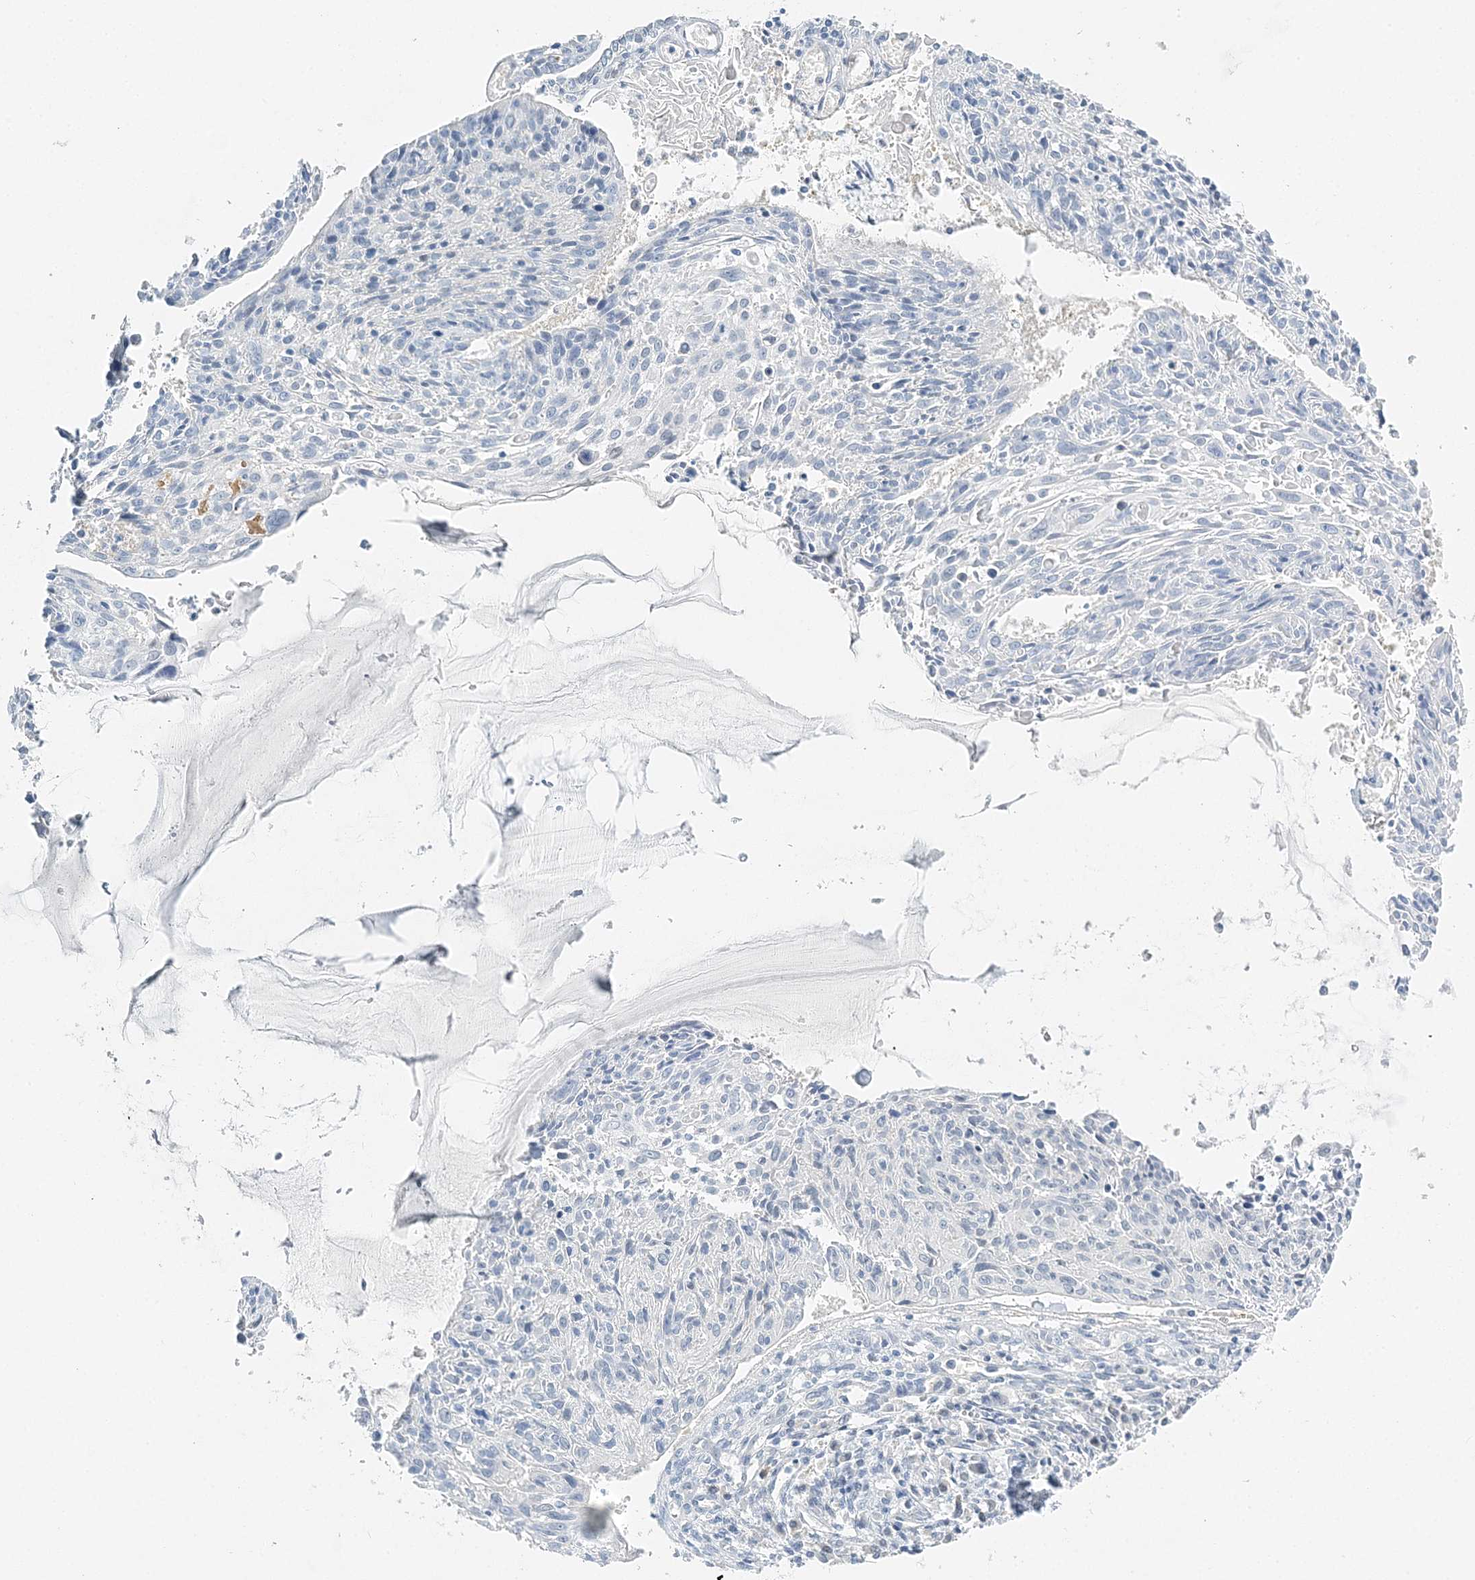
{"staining": {"intensity": "negative", "quantity": "none", "location": "none"}, "tissue": "cervical cancer", "cell_type": "Tumor cells", "image_type": "cancer", "snomed": [{"axis": "morphology", "description": "Squamous cell carcinoma, NOS"}, {"axis": "topography", "description": "Cervix"}], "caption": "Tumor cells show no significant staining in cervical cancer.", "gene": "VILL", "patient": {"sex": "female", "age": 51}}